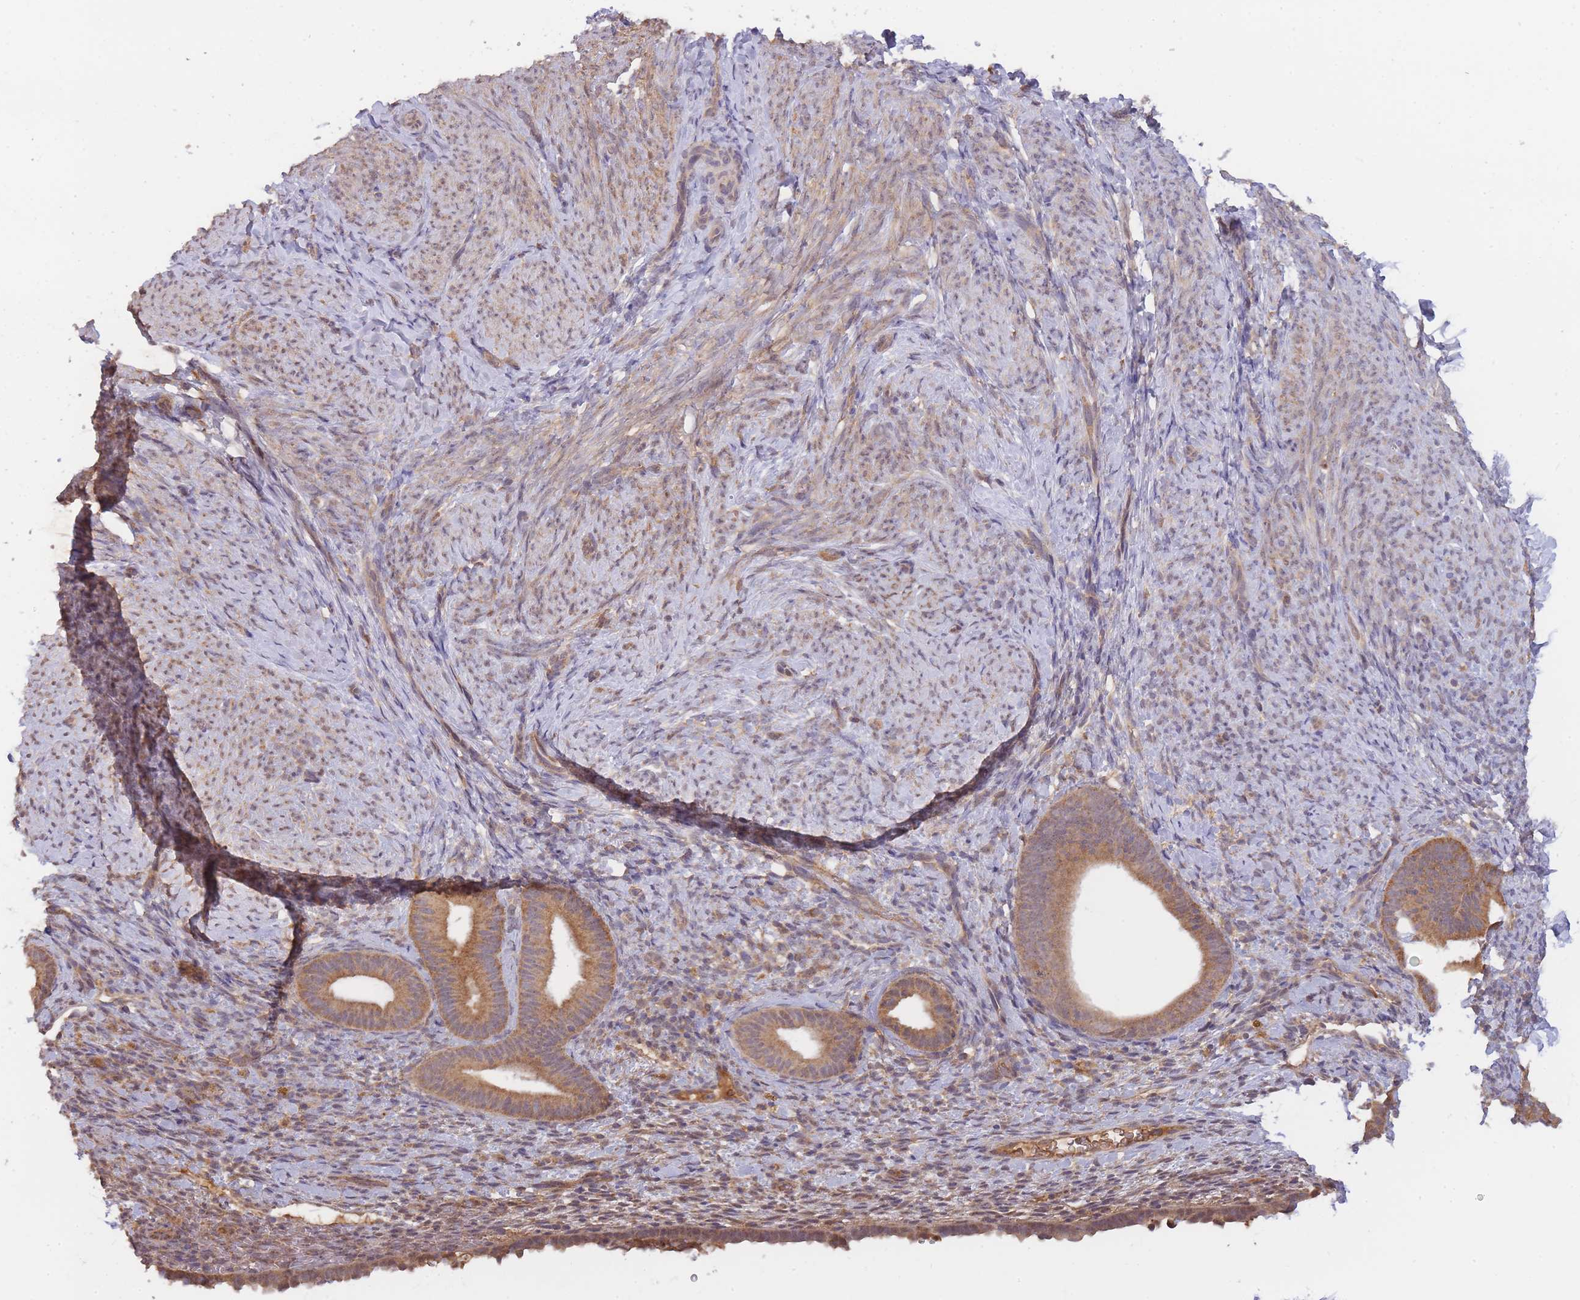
{"staining": {"intensity": "weak", "quantity": "25%-75%", "location": "cytoplasmic/membranous,nuclear"}, "tissue": "endometrium", "cell_type": "Cells in endometrial stroma", "image_type": "normal", "snomed": [{"axis": "morphology", "description": "Normal tissue, NOS"}, {"axis": "topography", "description": "Endometrium"}], "caption": "A high-resolution photomicrograph shows IHC staining of normal endometrium, which shows weak cytoplasmic/membranous,nuclear expression in approximately 25%-75% of cells in endometrial stroma. The staining was performed using DAB (3,3'-diaminobenzidine), with brown indicating positive protein expression. Nuclei are stained blue with hematoxylin.", "gene": "PIP4P1", "patient": {"sex": "female", "age": 65}}